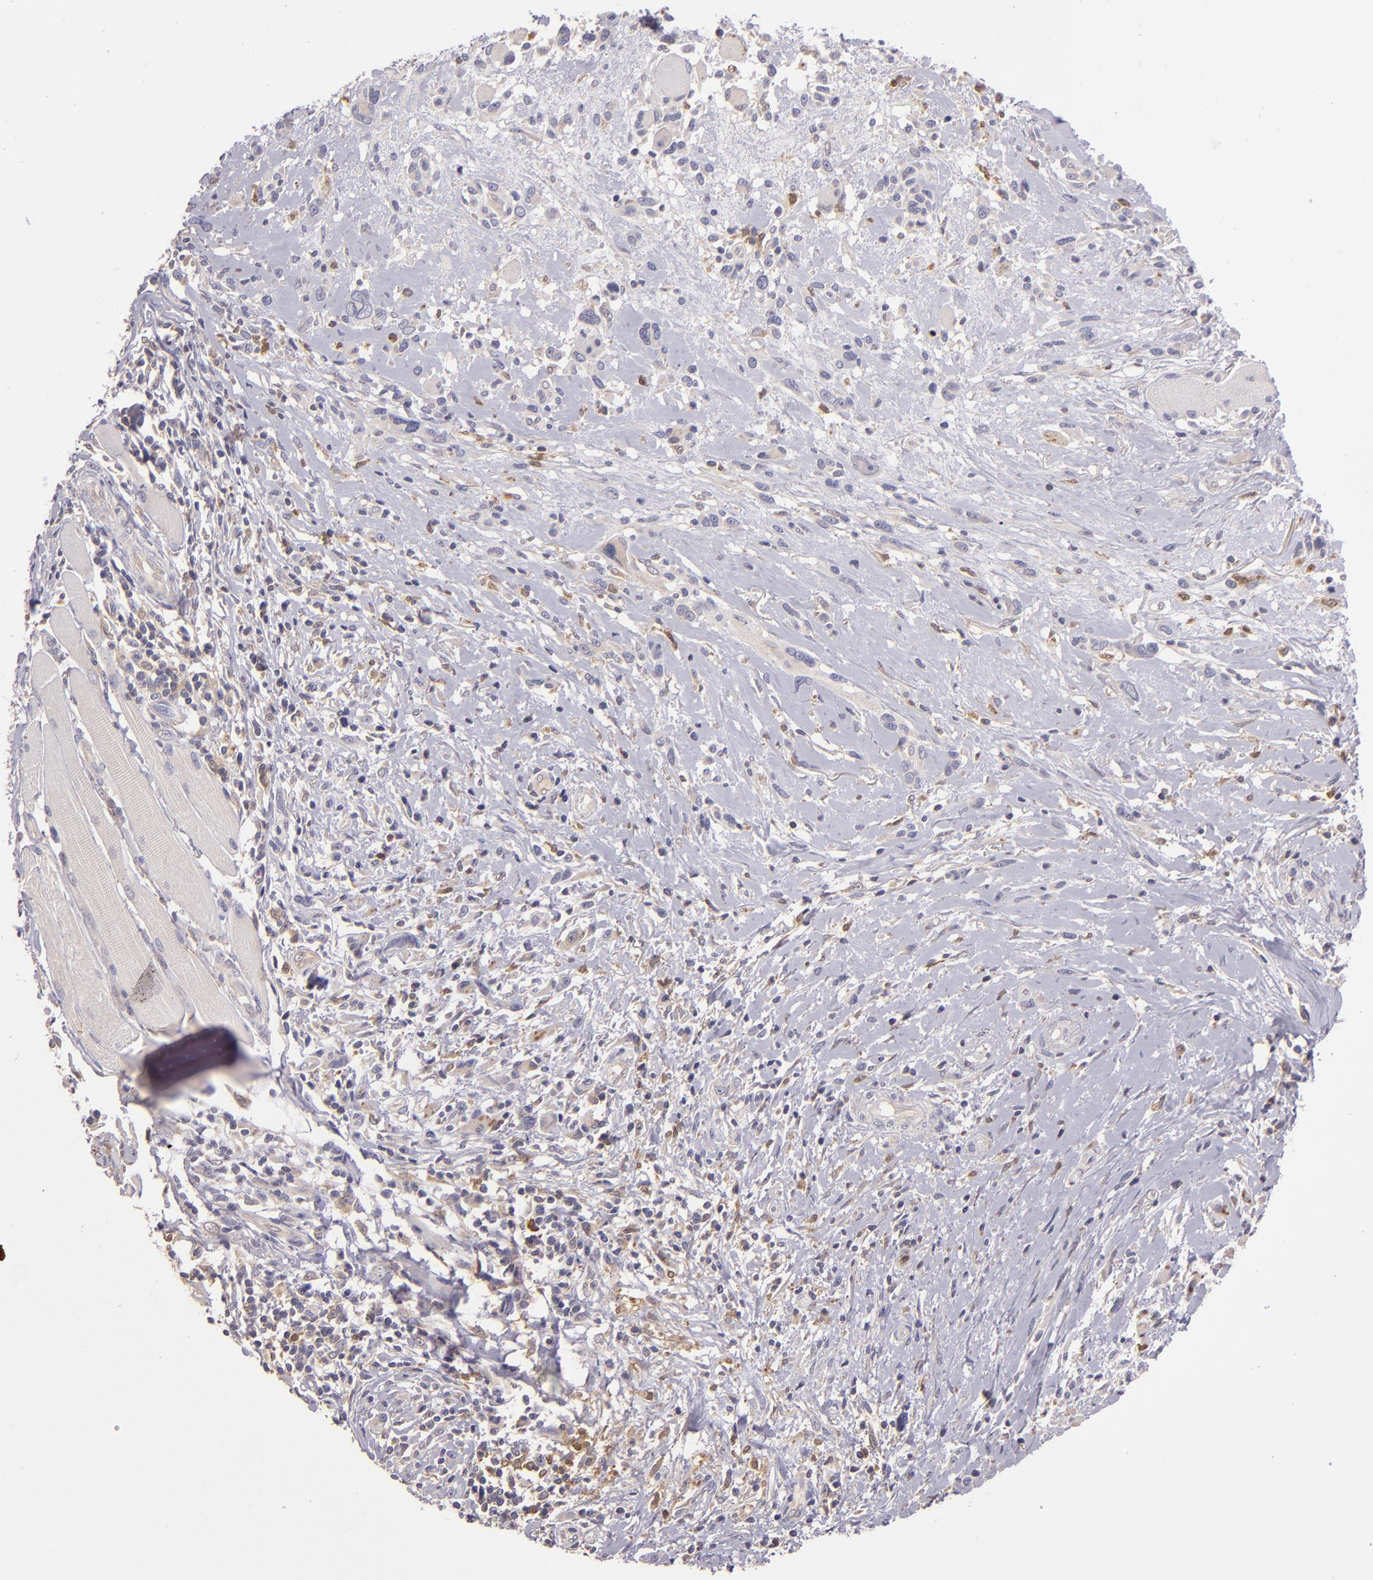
{"staining": {"intensity": "weak", "quantity": "25%-75%", "location": "cytoplasmic/membranous"}, "tissue": "melanoma", "cell_type": "Tumor cells", "image_type": "cancer", "snomed": [{"axis": "morphology", "description": "Malignant melanoma, NOS"}, {"axis": "topography", "description": "Skin"}], "caption": "The micrograph displays a brown stain indicating the presence of a protein in the cytoplasmic/membranous of tumor cells in malignant melanoma.", "gene": "FHIT", "patient": {"sex": "male", "age": 91}}